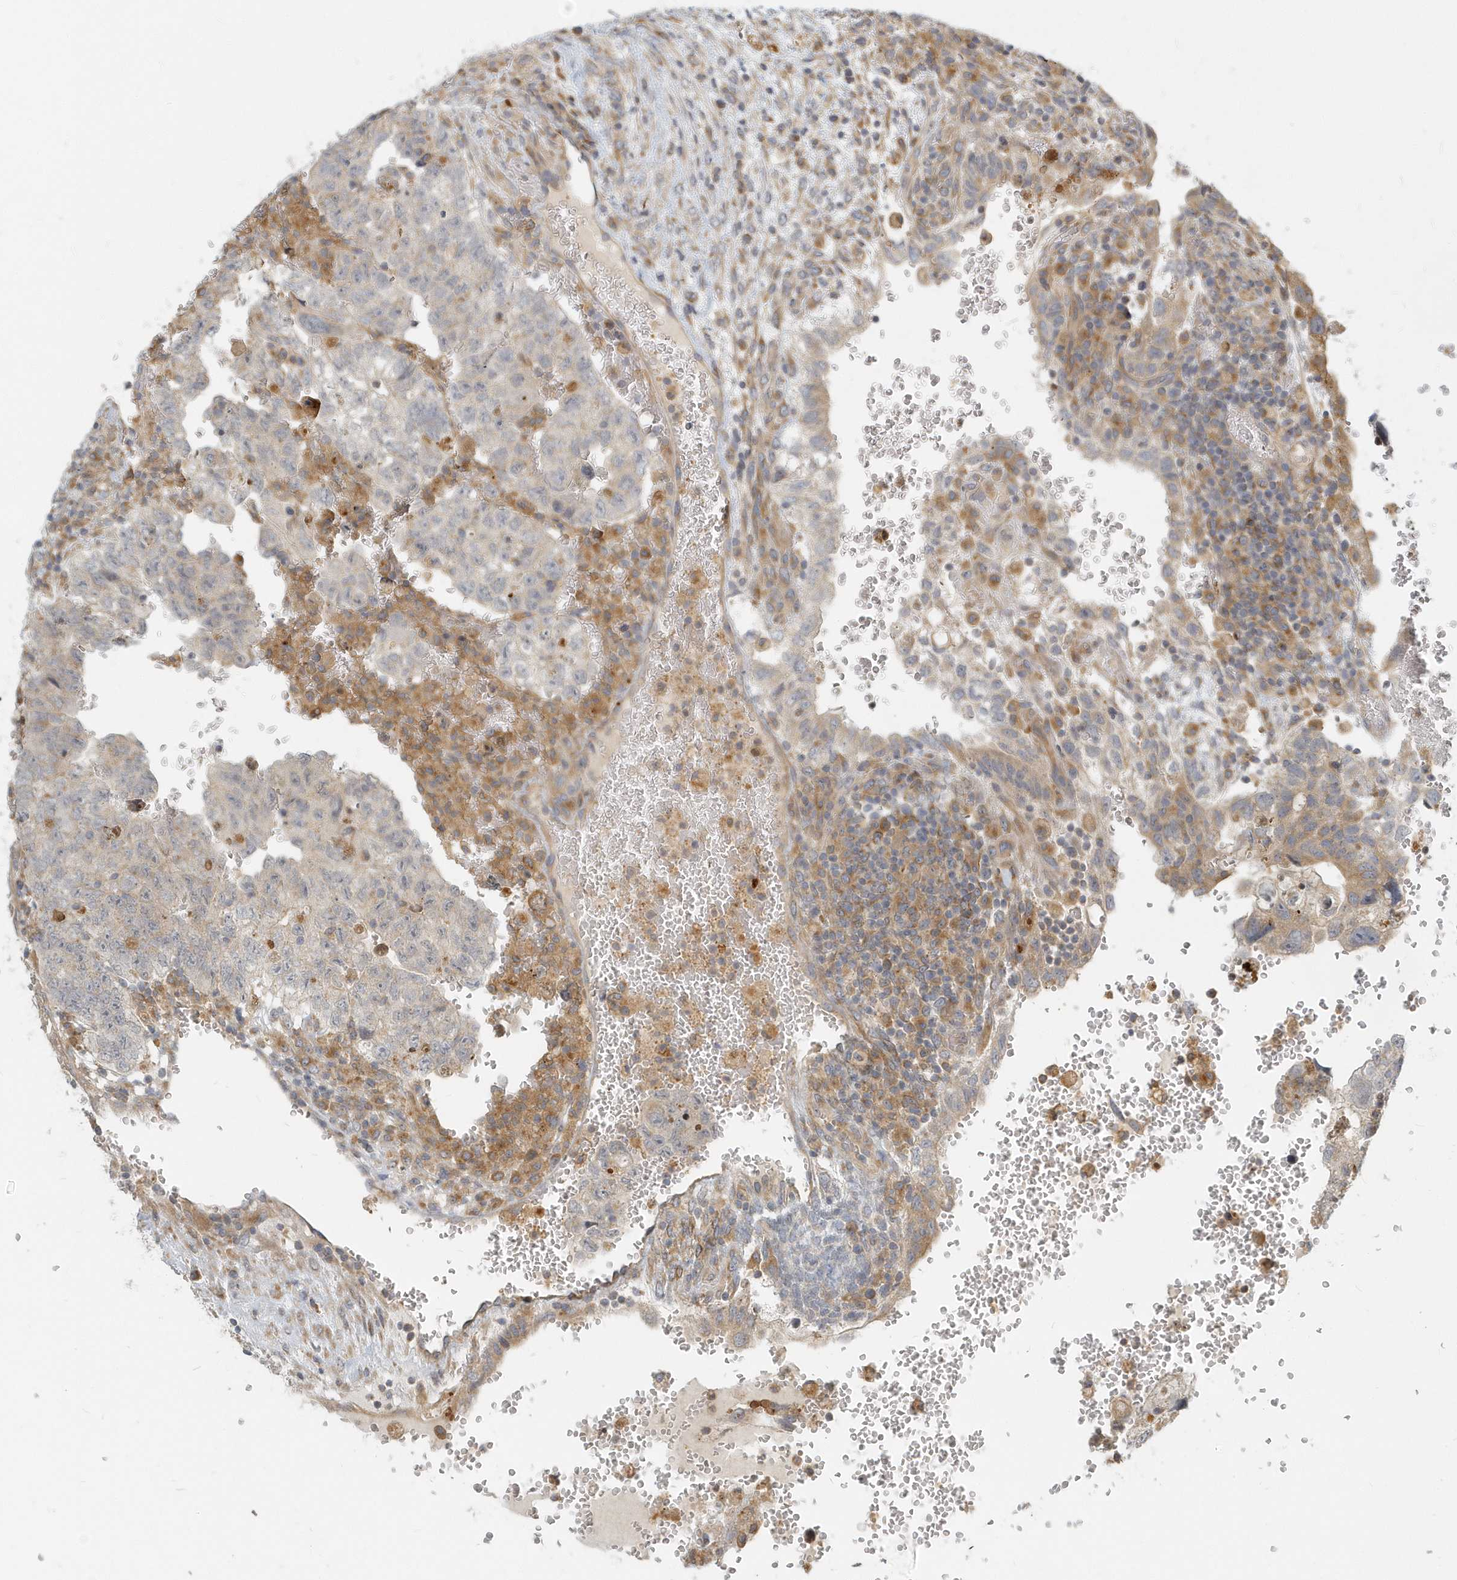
{"staining": {"intensity": "moderate", "quantity": "<25%", "location": "cytoplasmic/membranous"}, "tissue": "testis cancer", "cell_type": "Tumor cells", "image_type": "cancer", "snomed": [{"axis": "morphology", "description": "Carcinoma, Embryonal, NOS"}, {"axis": "topography", "description": "Testis"}], "caption": "IHC (DAB) staining of embryonal carcinoma (testis) exhibits moderate cytoplasmic/membranous protein staining in approximately <25% of tumor cells. Immunohistochemistry stains the protein of interest in brown and the nuclei are stained blue.", "gene": "NAPB", "patient": {"sex": "male", "age": 36}}